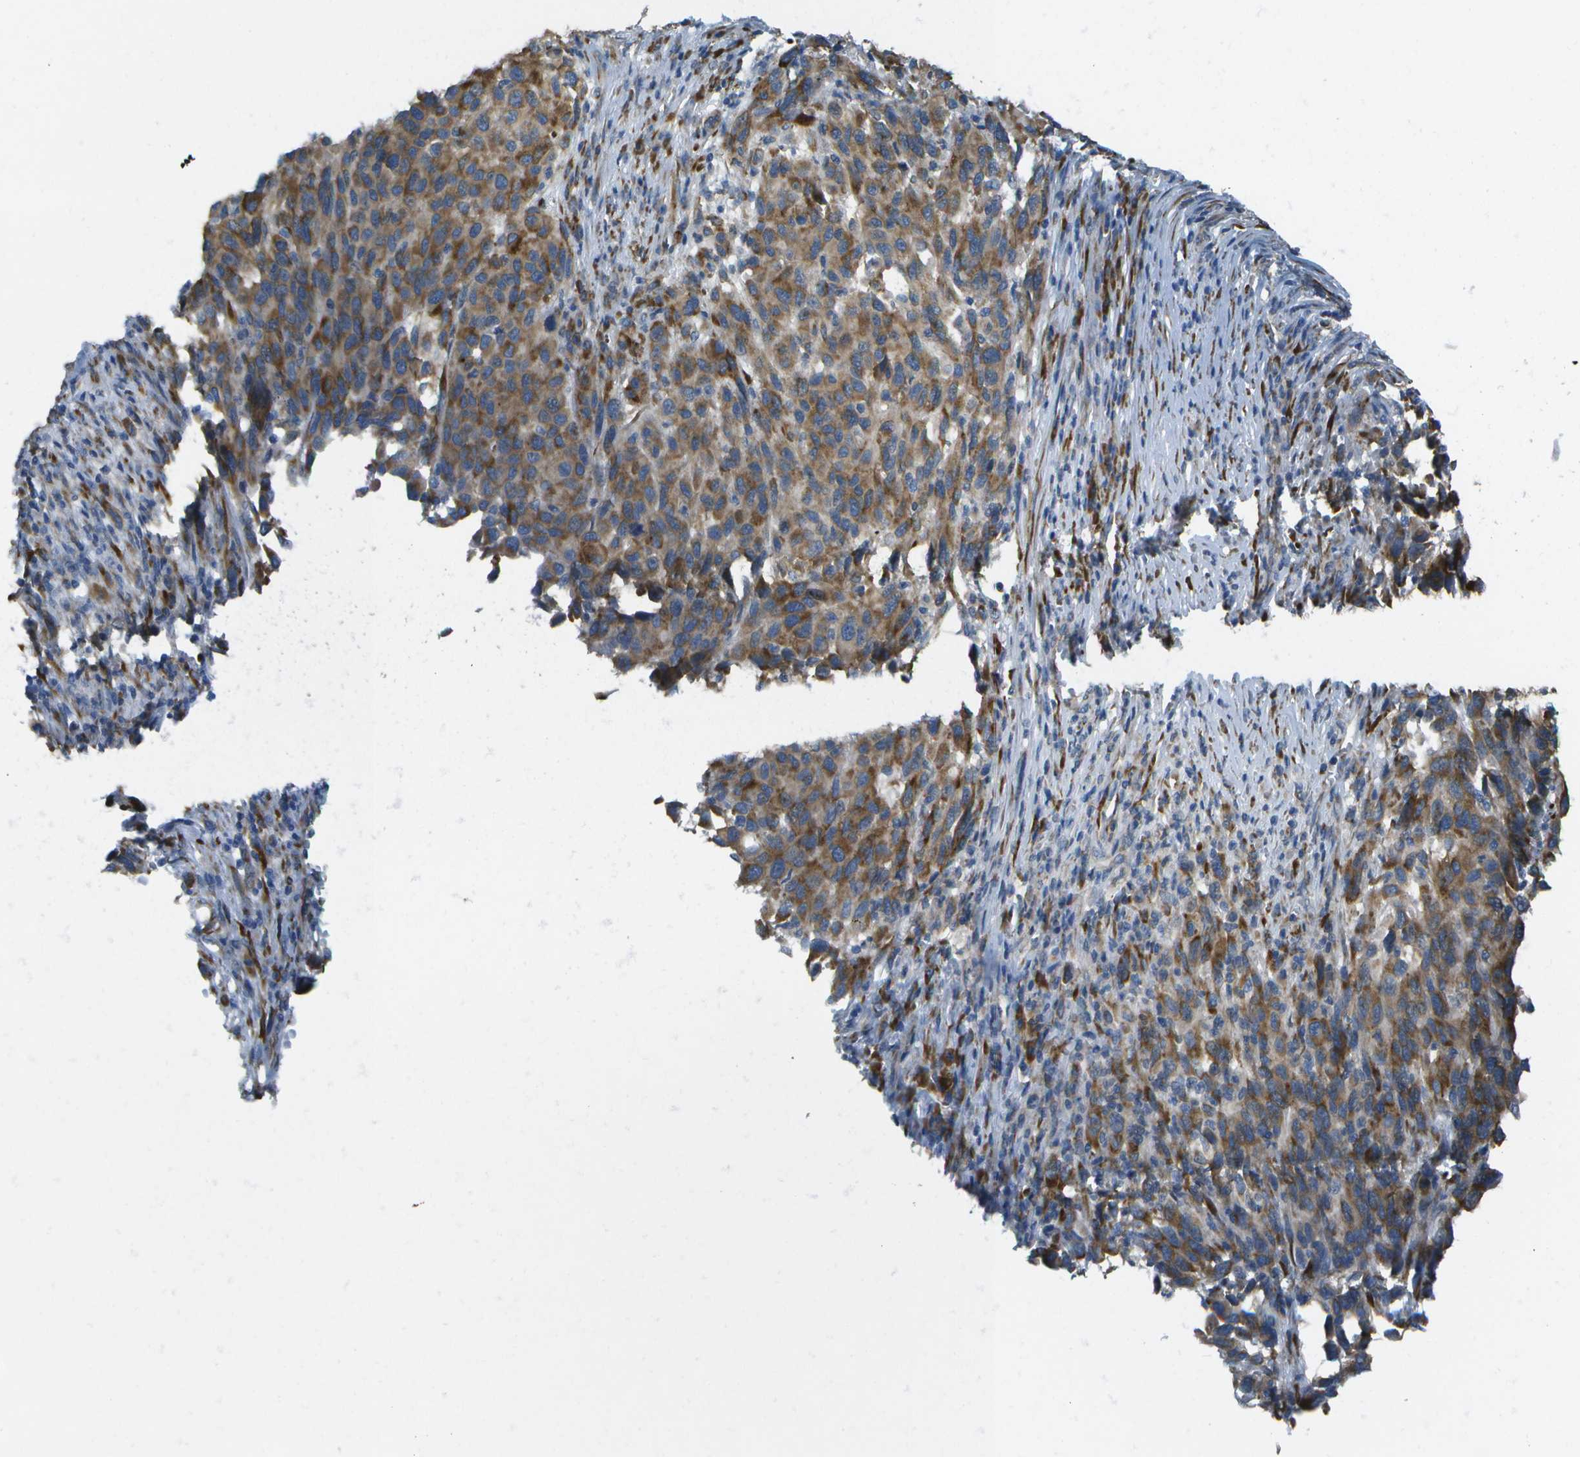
{"staining": {"intensity": "moderate", "quantity": ">75%", "location": "cytoplasmic/membranous"}, "tissue": "melanoma", "cell_type": "Tumor cells", "image_type": "cancer", "snomed": [{"axis": "morphology", "description": "Malignant melanoma, Metastatic site"}, {"axis": "topography", "description": "Lymph node"}], "caption": "Brown immunohistochemical staining in human melanoma shows moderate cytoplasmic/membranous positivity in about >75% of tumor cells.", "gene": "KCTD3", "patient": {"sex": "male", "age": 61}}